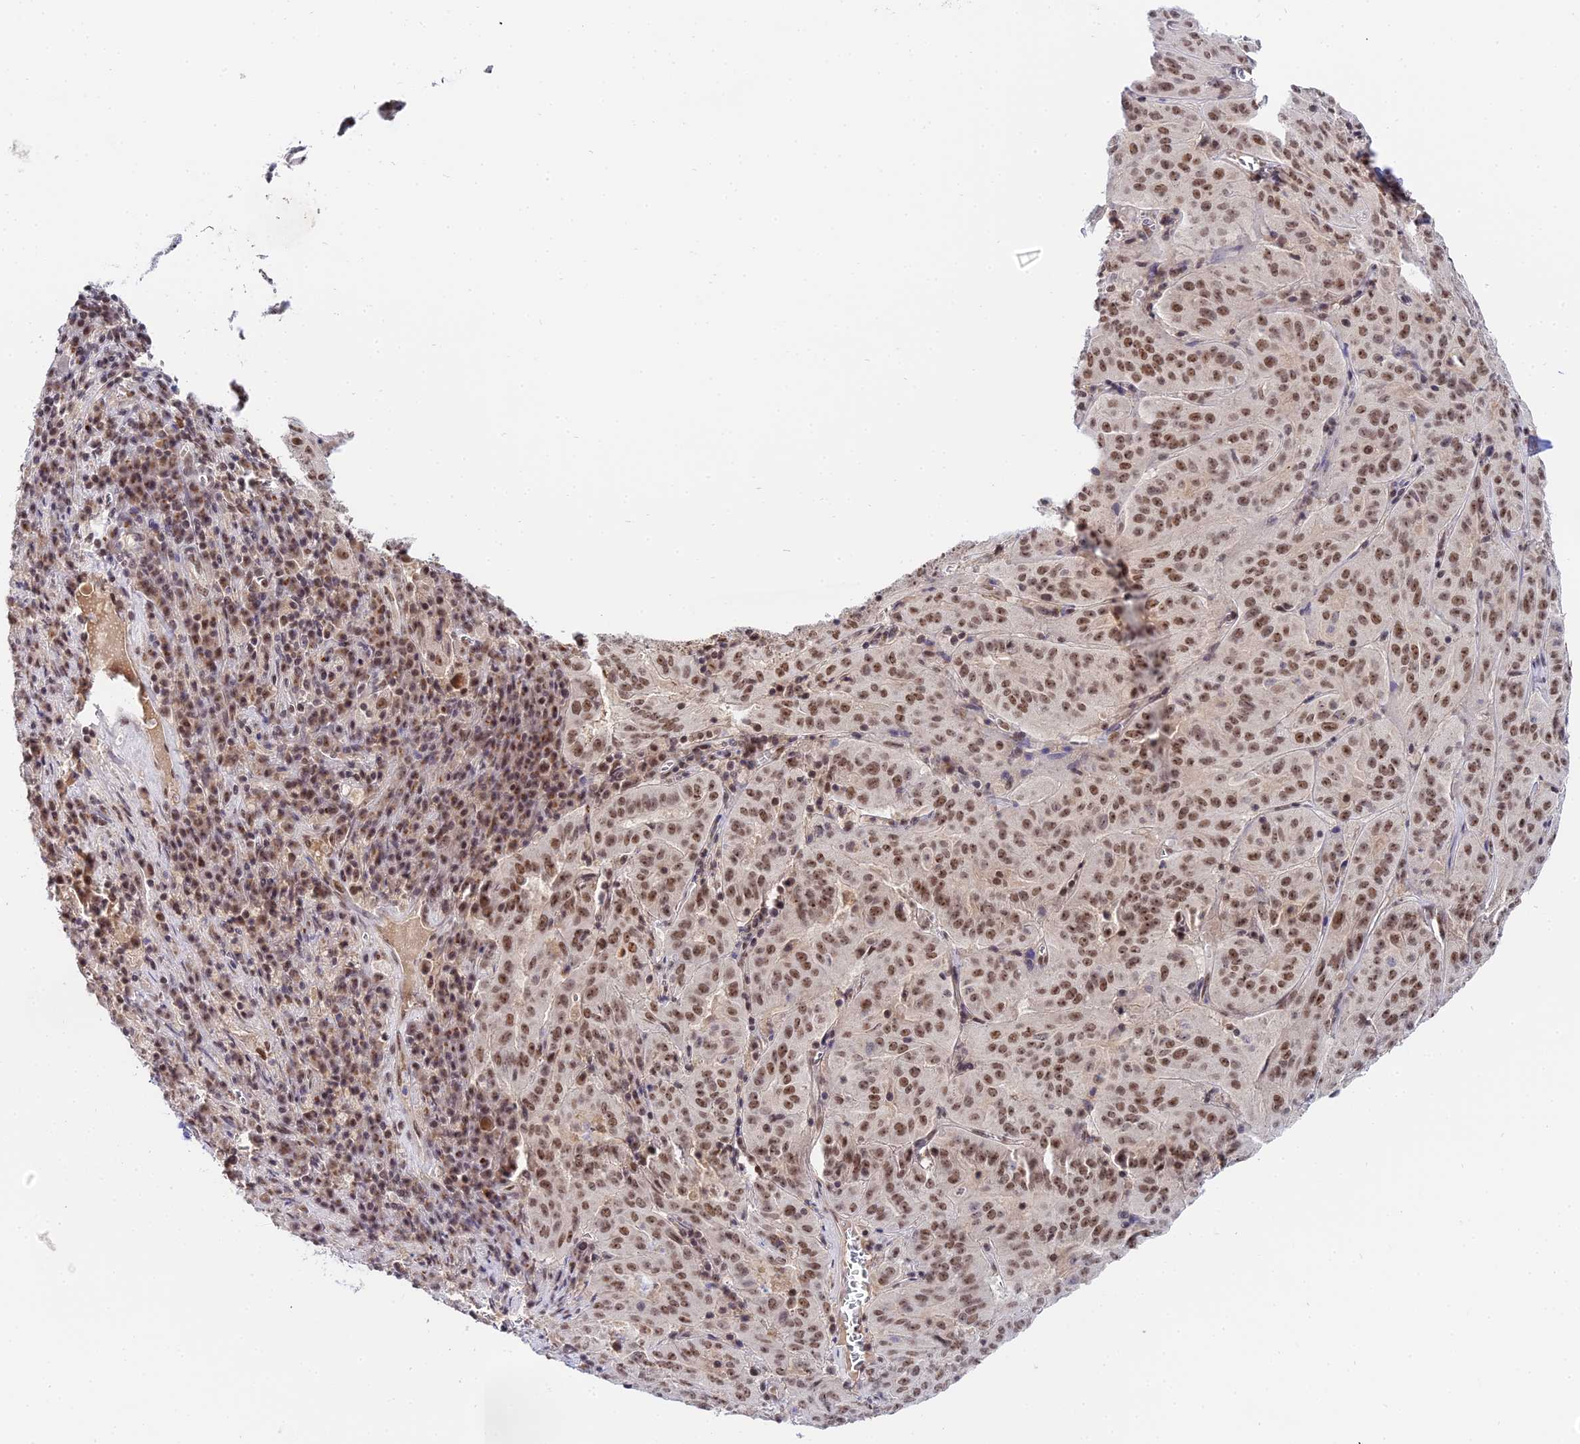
{"staining": {"intensity": "moderate", "quantity": ">75%", "location": "nuclear"}, "tissue": "pancreatic cancer", "cell_type": "Tumor cells", "image_type": "cancer", "snomed": [{"axis": "morphology", "description": "Adenocarcinoma, NOS"}, {"axis": "topography", "description": "Pancreas"}], "caption": "Protein staining reveals moderate nuclear expression in approximately >75% of tumor cells in adenocarcinoma (pancreatic). The protein is shown in brown color, while the nuclei are stained blue.", "gene": "EXOSC3", "patient": {"sex": "male", "age": 63}}